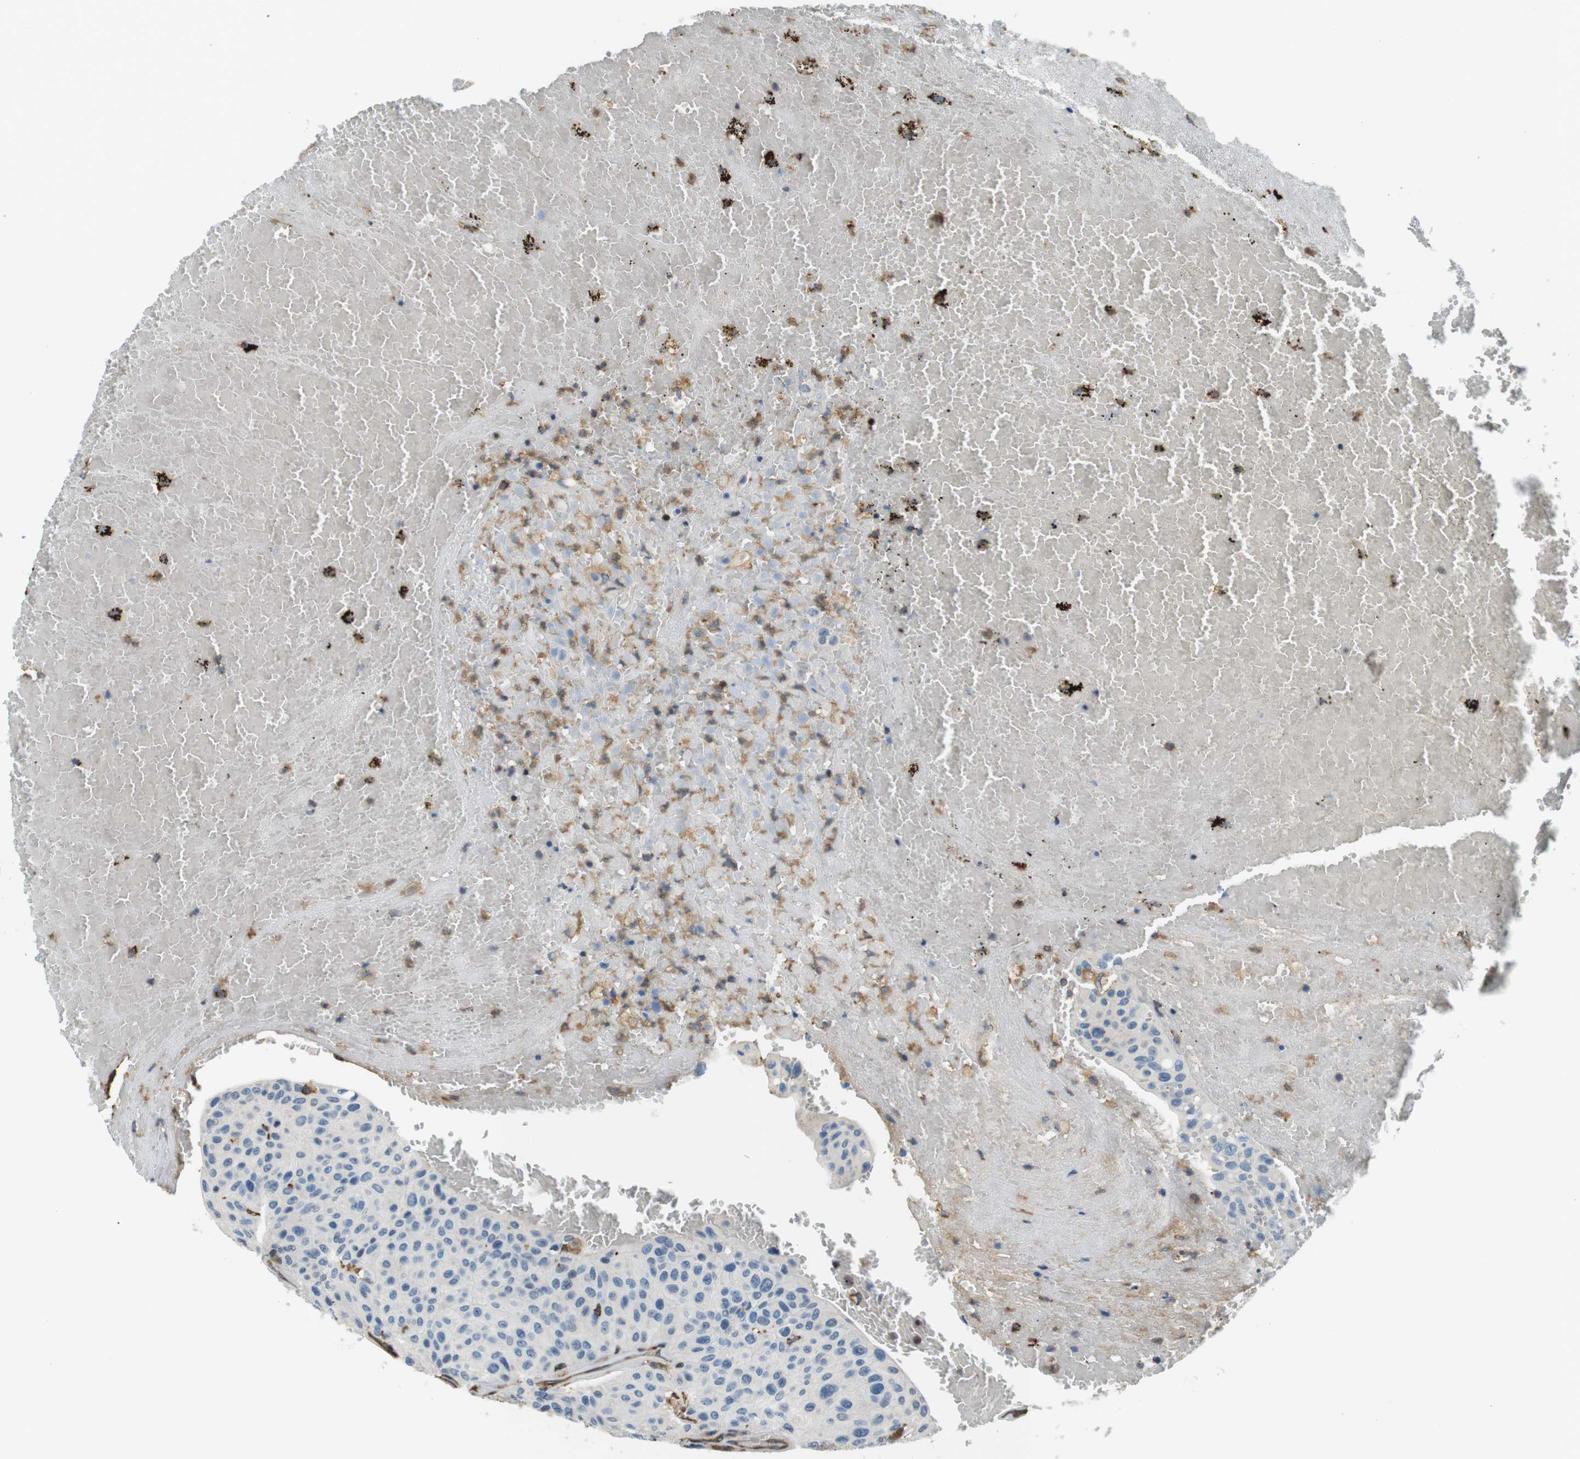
{"staining": {"intensity": "negative", "quantity": "none", "location": "none"}, "tissue": "urothelial cancer", "cell_type": "Tumor cells", "image_type": "cancer", "snomed": [{"axis": "morphology", "description": "Urothelial carcinoma, High grade"}, {"axis": "topography", "description": "Urinary bladder"}], "caption": "Immunohistochemistry of human urothelial cancer displays no positivity in tumor cells.", "gene": "FCAR", "patient": {"sex": "male", "age": 66}}